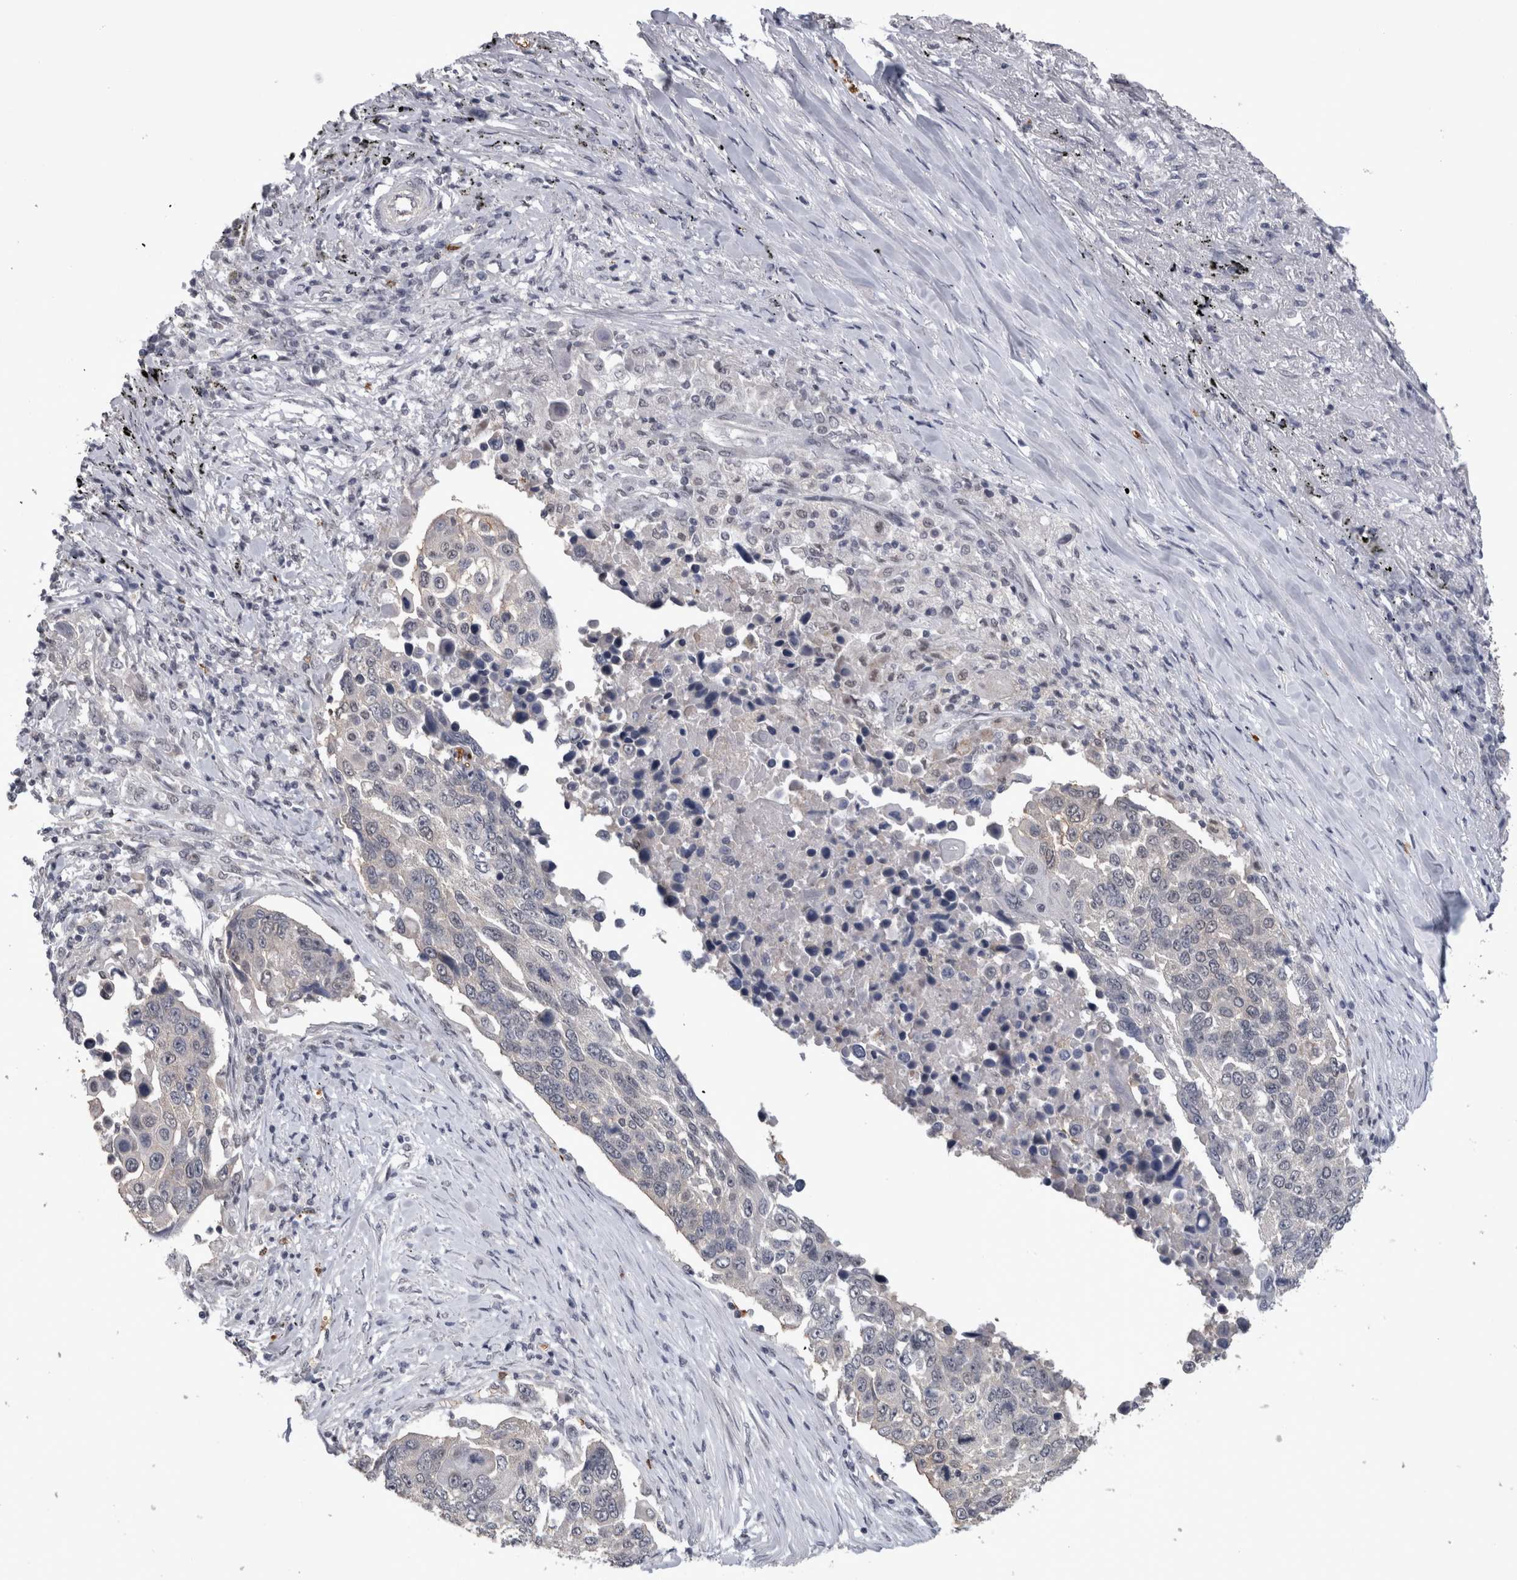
{"staining": {"intensity": "negative", "quantity": "none", "location": "none"}, "tissue": "lung cancer", "cell_type": "Tumor cells", "image_type": "cancer", "snomed": [{"axis": "morphology", "description": "Squamous cell carcinoma, NOS"}, {"axis": "topography", "description": "Lung"}], "caption": "Immunohistochemistry of lung cancer (squamous cell carcinoma) displays no staining in tumor cells.", "gene": "PEBP4", "patient": {"sex": "male", "age": 66}}